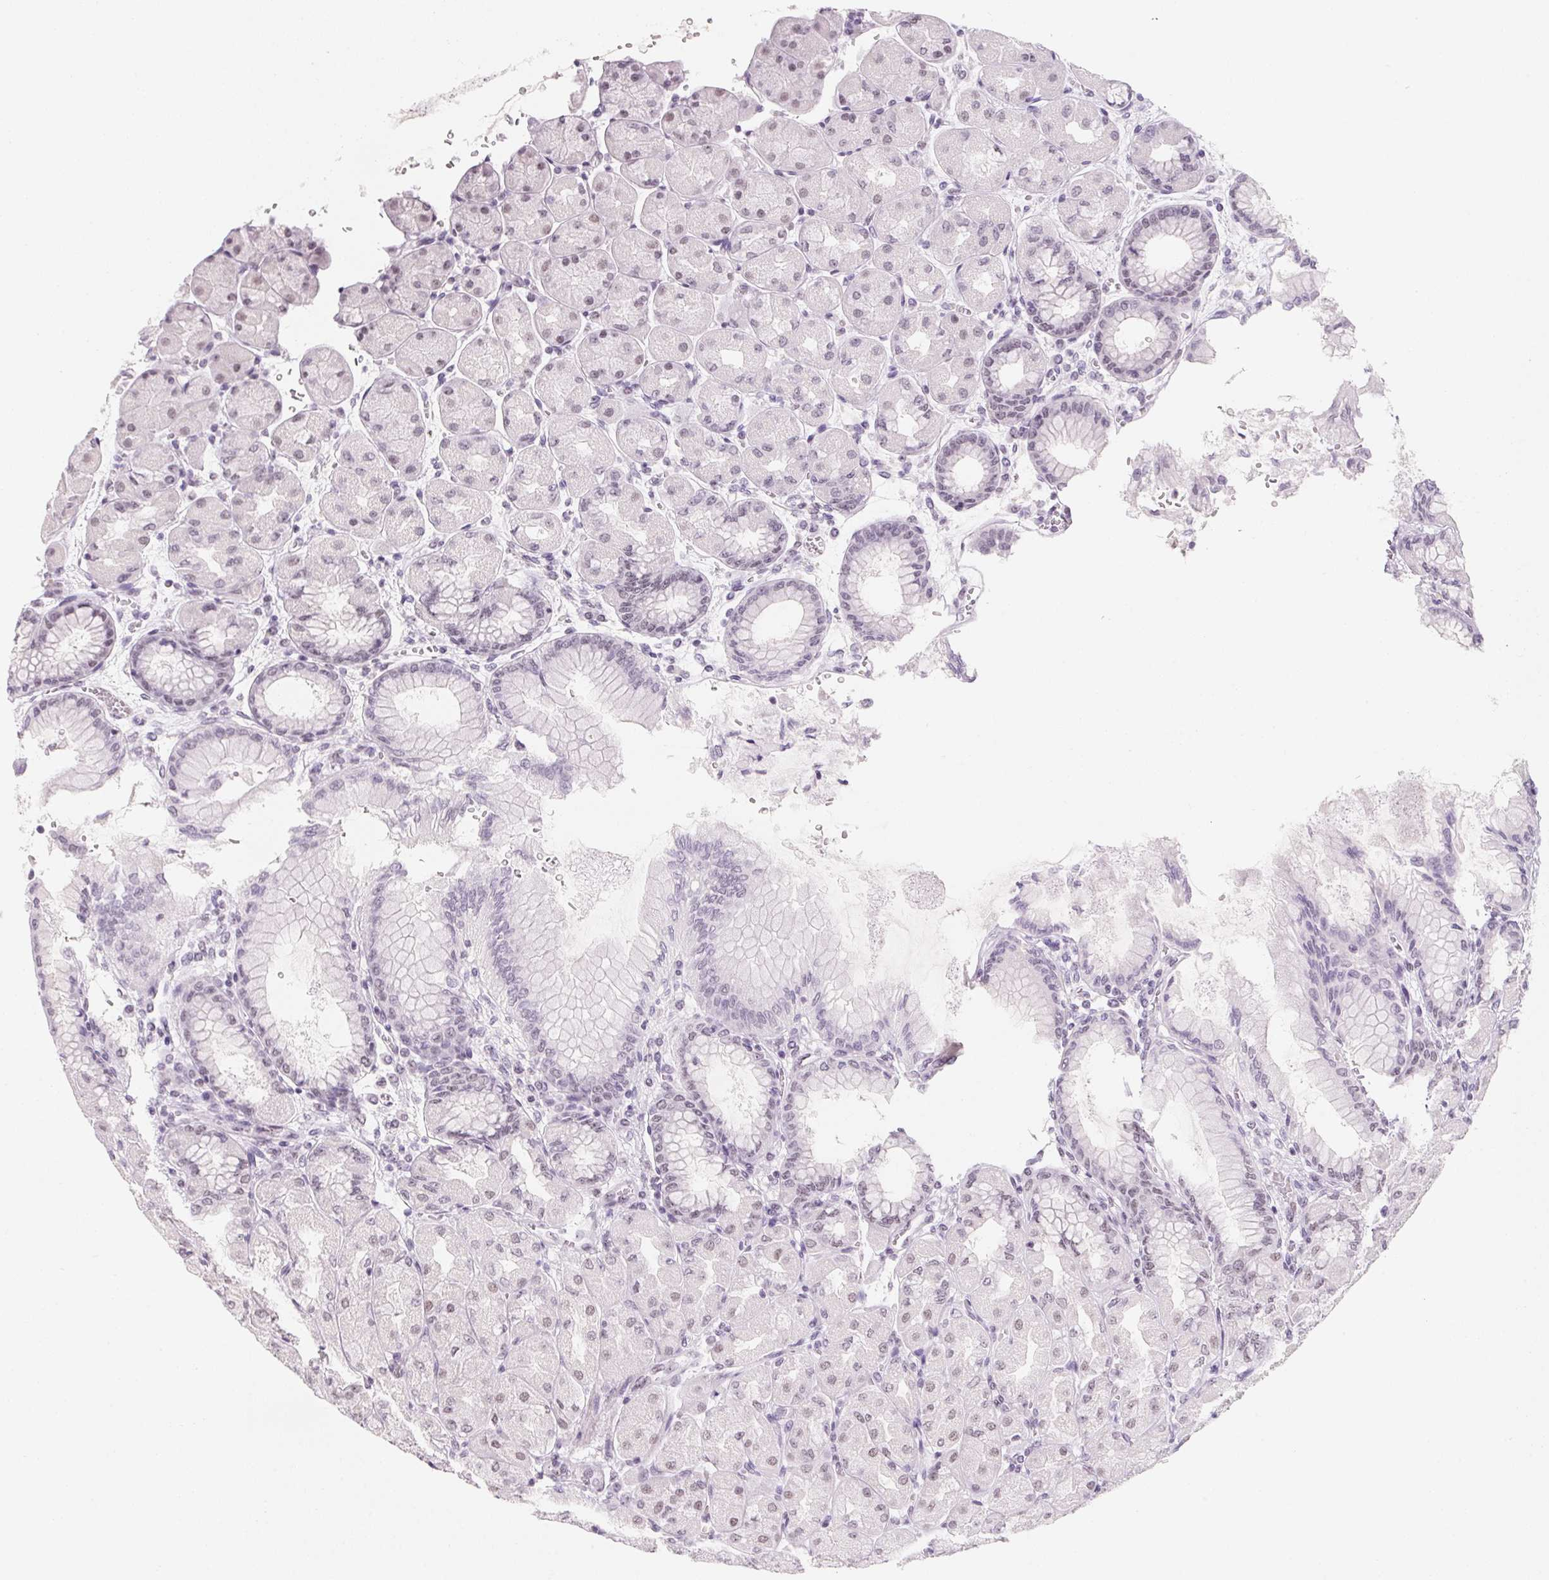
{"staining": {"intensity": "weak", "quantity": "25%-75%", "location": "nuclear"}, "tissue": "stomach", "cell_type": "Glandular cells", "image_type": "normal", "snomed": [{"axis": "morphology", "description": "Normal tissue, NOS"}, {"axis": "topography", "description": "Stomach, upper"}], "caption": "Weak nuclear protein expression is appreciated in about 25%-75% of glandular cells in stomach. Nuclei are stained in blue.", "gene": "ZIC4", "patient": {"sex": "female", "age": 56}}